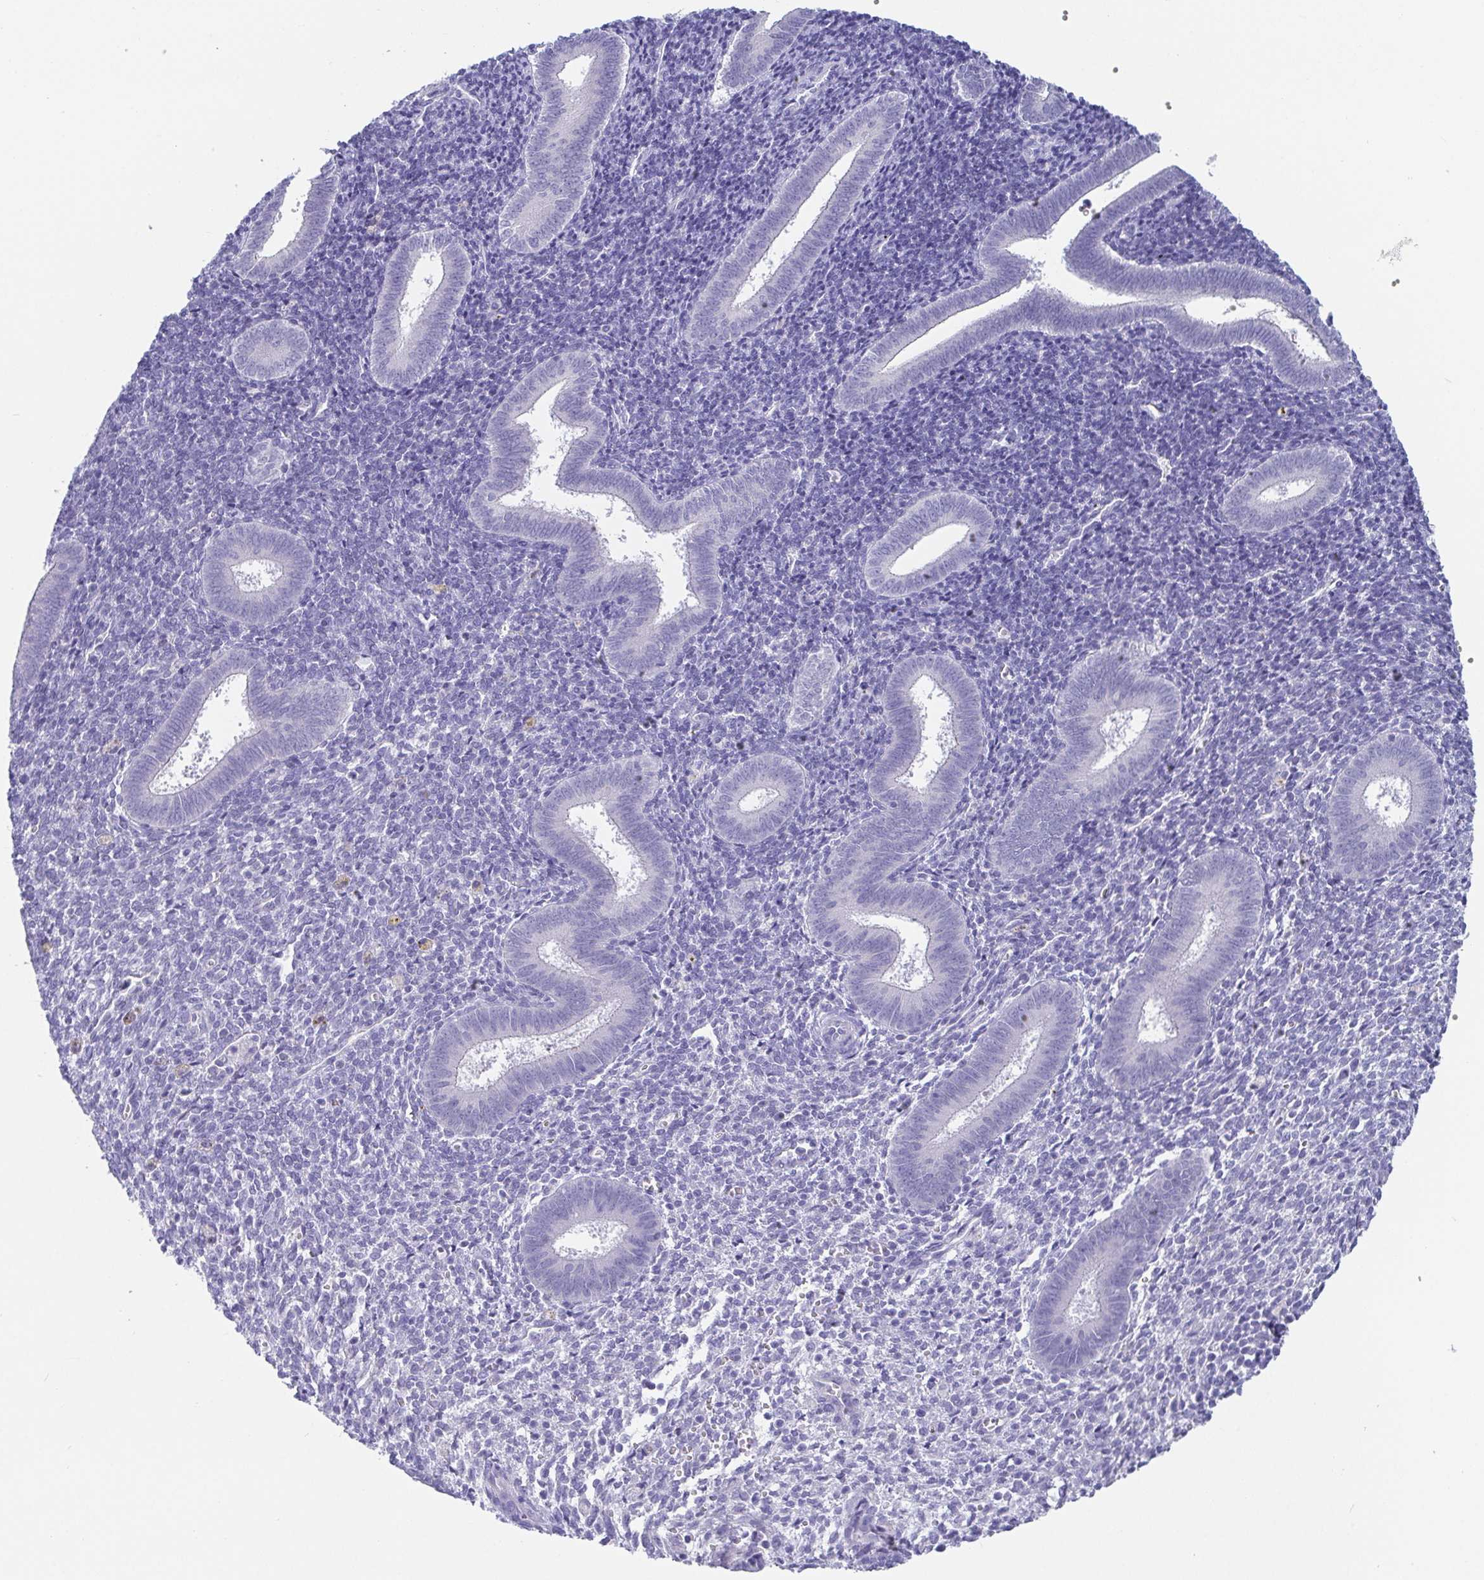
{"staining": {"intensity": "negative", "quantity": "none", "location": "none"}, "tissue": "endometrium", "cell_type": "Cells in endometrial stroma", "image_type": "normal", "snomed": [{"axis": "morphology", "description": "Normal tissue, NOS"}, {"axis": "topography", "description": "Endometrium"}], "caption": "Immunohistochemistry (IHC) image of benign endometrium: endometrium stained with DAB shows no significant protein expression in cells in endometrial stroma.", "gene": "SCGN", "patient": {"sex": "female", "age": 25}}